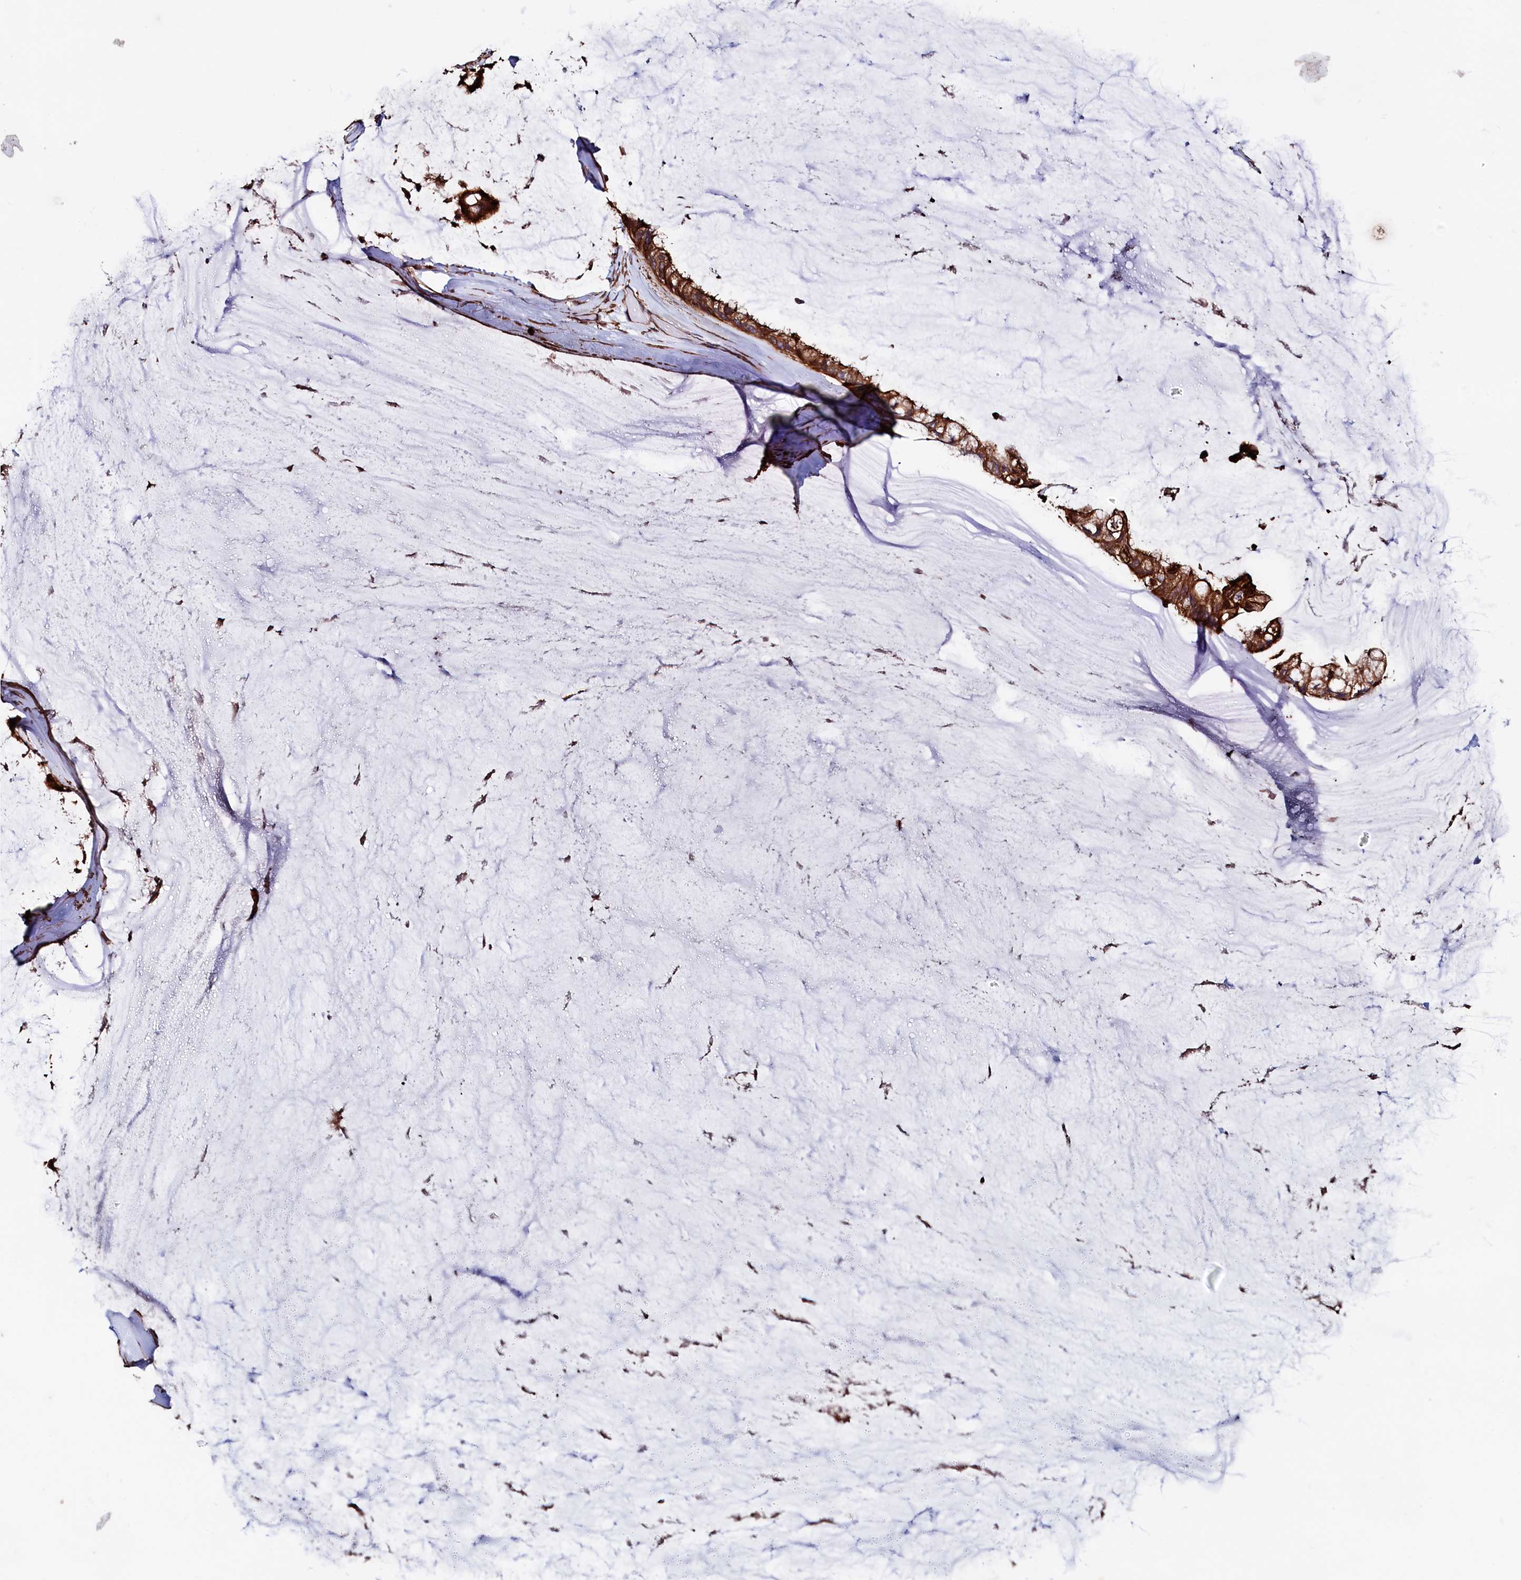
{"staining": {"intensity": "strong", "quantity": ">75%", "location": "cytoplasmic/membranous"}, "tissue": "ovarian cancer", "cell_type": "Tumor cells", "image_type": "cancer", "snomed": [{"axis": "morphology", "description": "Cystadenocarcinoma, mucinous, NOS"}, {"axis": "topography", "description": "Ovary"}], "caption": "Mucinous cystadenocarcinoma (ovarian) stained with DAB (3,3'-diaminobenzidine) IHC displays high levels of strong cytoplasmic/membranous expression in about >75% of tumor cells.", "gene": "STAMBPL1", "patient": {"sex": "female", "age": 39}}